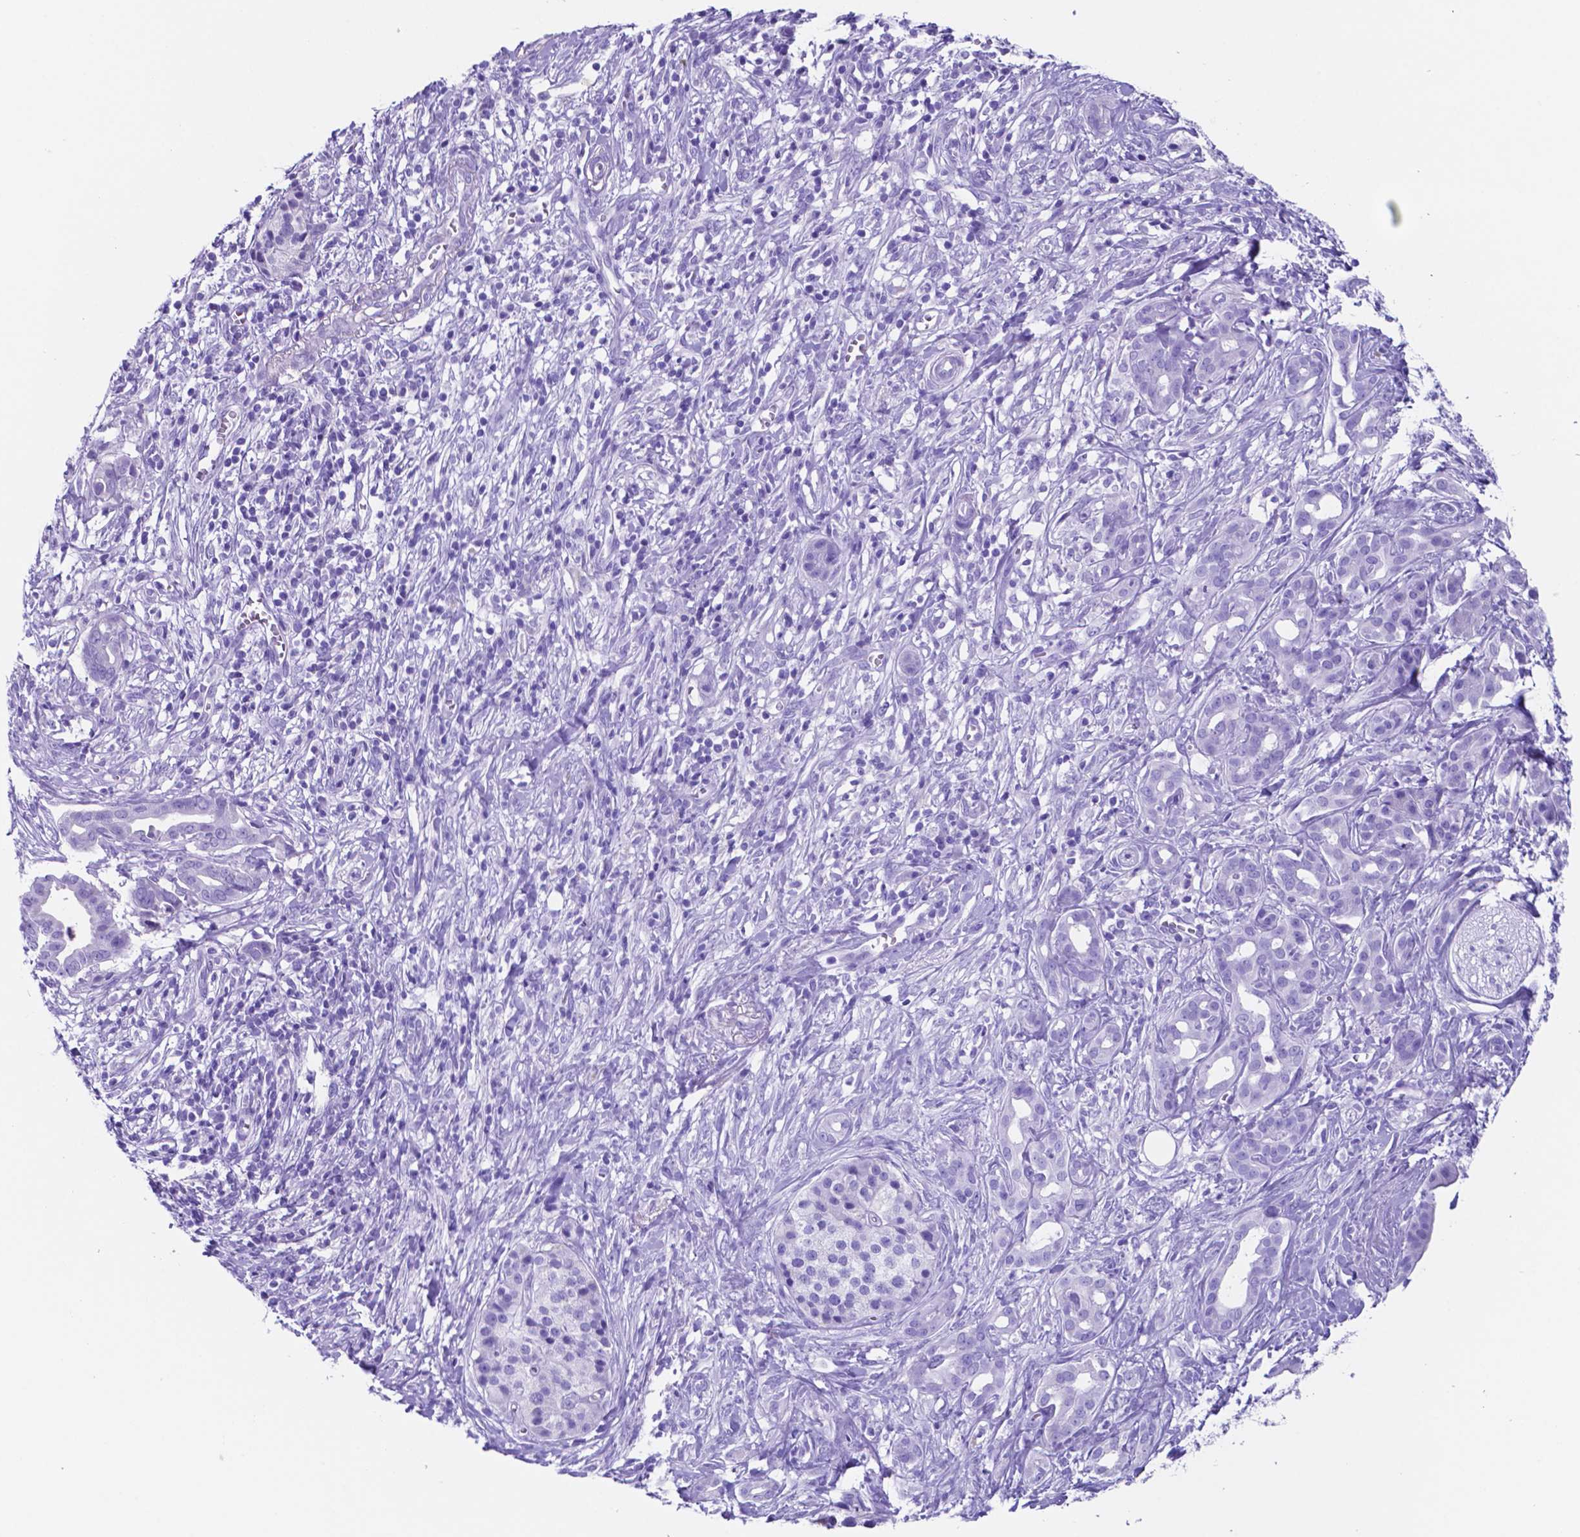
{"staining": {"intensity": "negative", "quantity": "none", "location": "none"}, "tissue": "pancreatic cancer", "cell_type": "Tumor cells", "image_type": "cancer", "snomed": [{"axis": "morphology", "description": "Adenocarcinoma, NOS"}, {"axis": "topography", "description": "Pancreas"}], "caption": "A high-resolution image shows immunohistochemistry (IHC) staining of adenocarcinoma (pancreatic), which exhibits no significant expression in tumor cells.", "gene": "DNAAF8", "patient": {"sex": "male", "age": 61}}